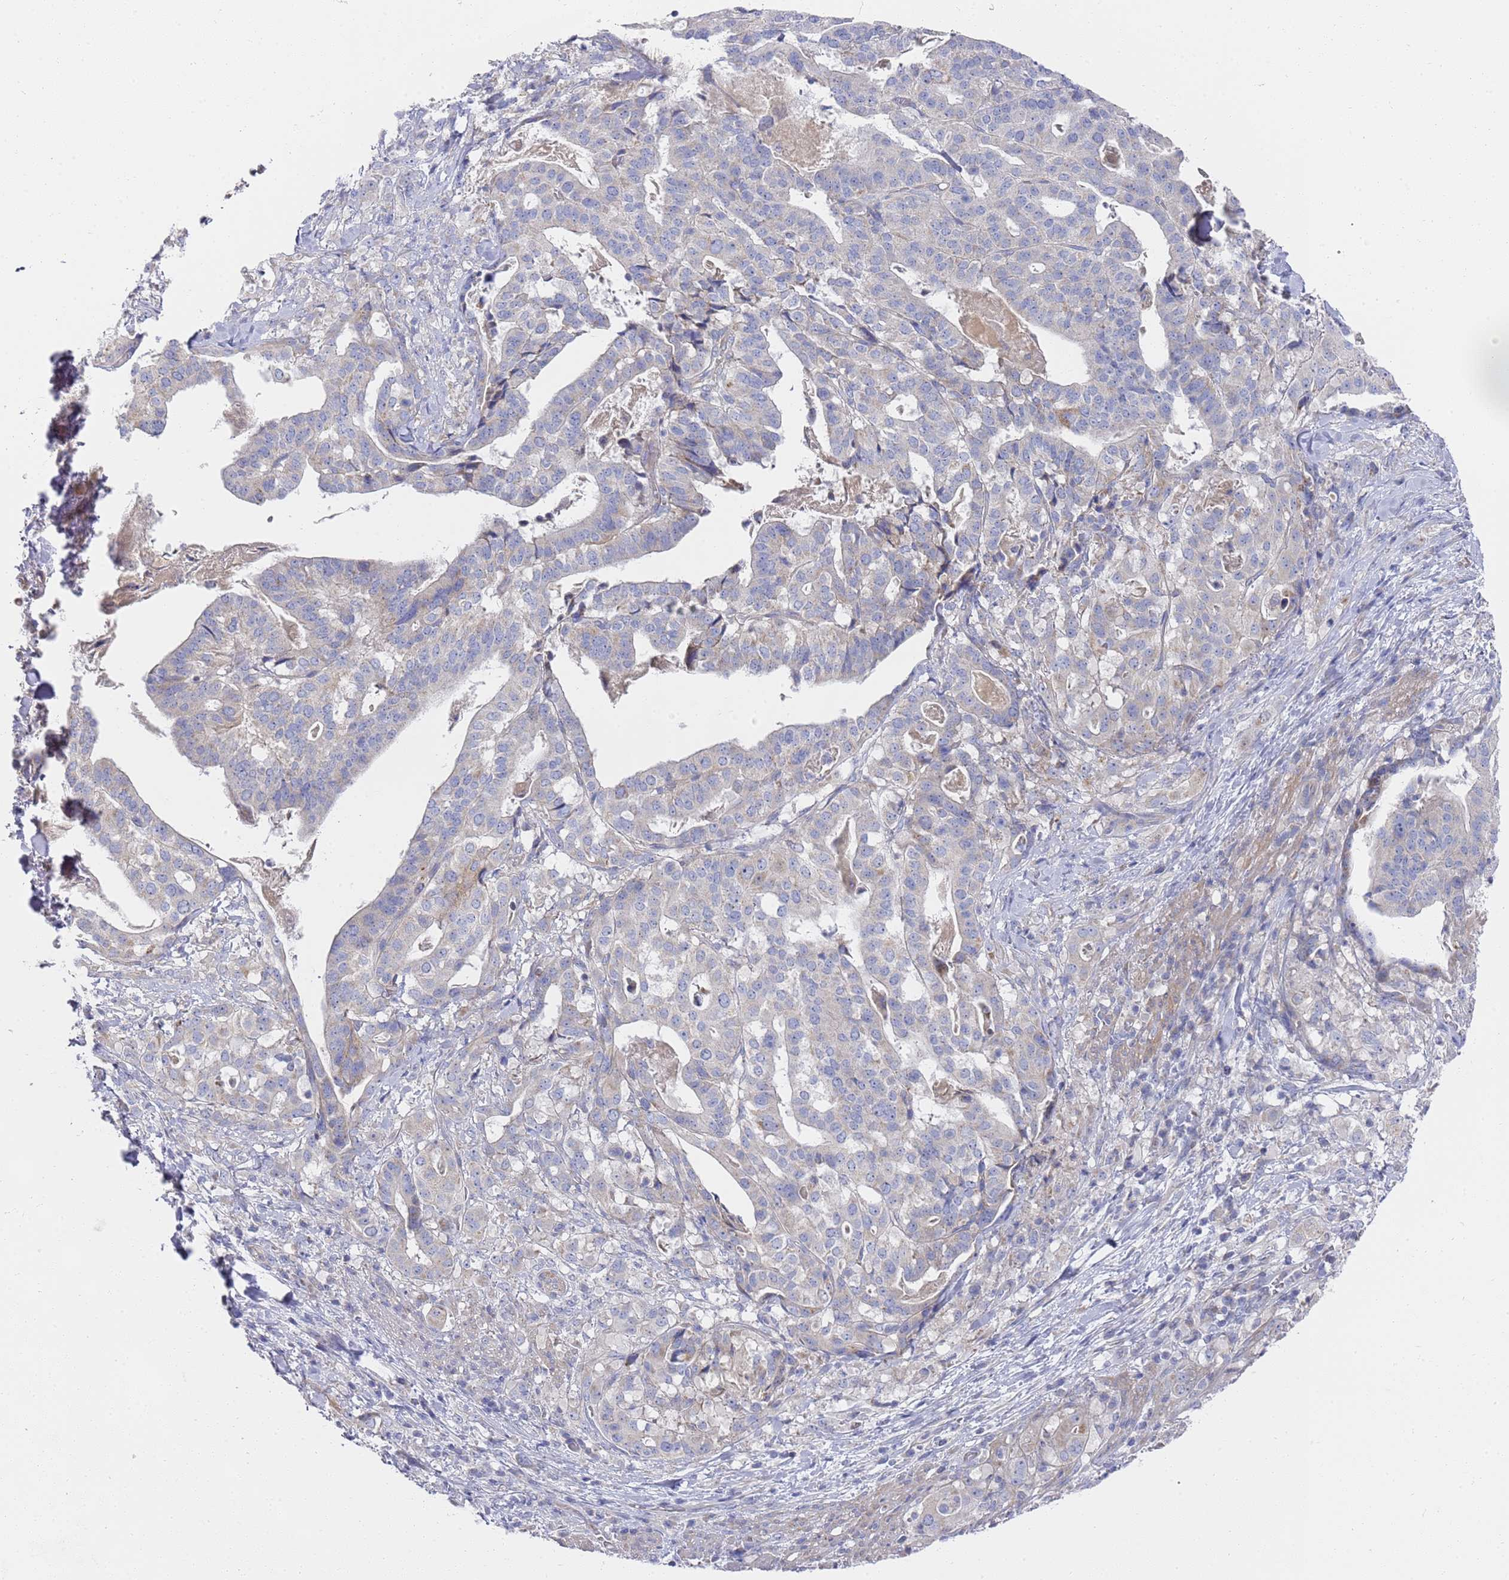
{"staining": {"intensity": "negative", "quantity": "none", "location": "none"}, "tissue": "stomach cancer", "cell_type": "Tumor cells", "image_type": "cancer", "snomed": [{"axis": "morphology", "description": "Adenocarcinoma, NOS"}, {"axis": "topography", "description": "Stomach"}], "caption": "DAB (3,3'-diaminobenzidine) immunohistochemical staining of adenocarcinoma (stomach) reveals no significant staining in tumor cells.", "gene": "SCAPER", "patient": {"sex": "male", "age": 48}}